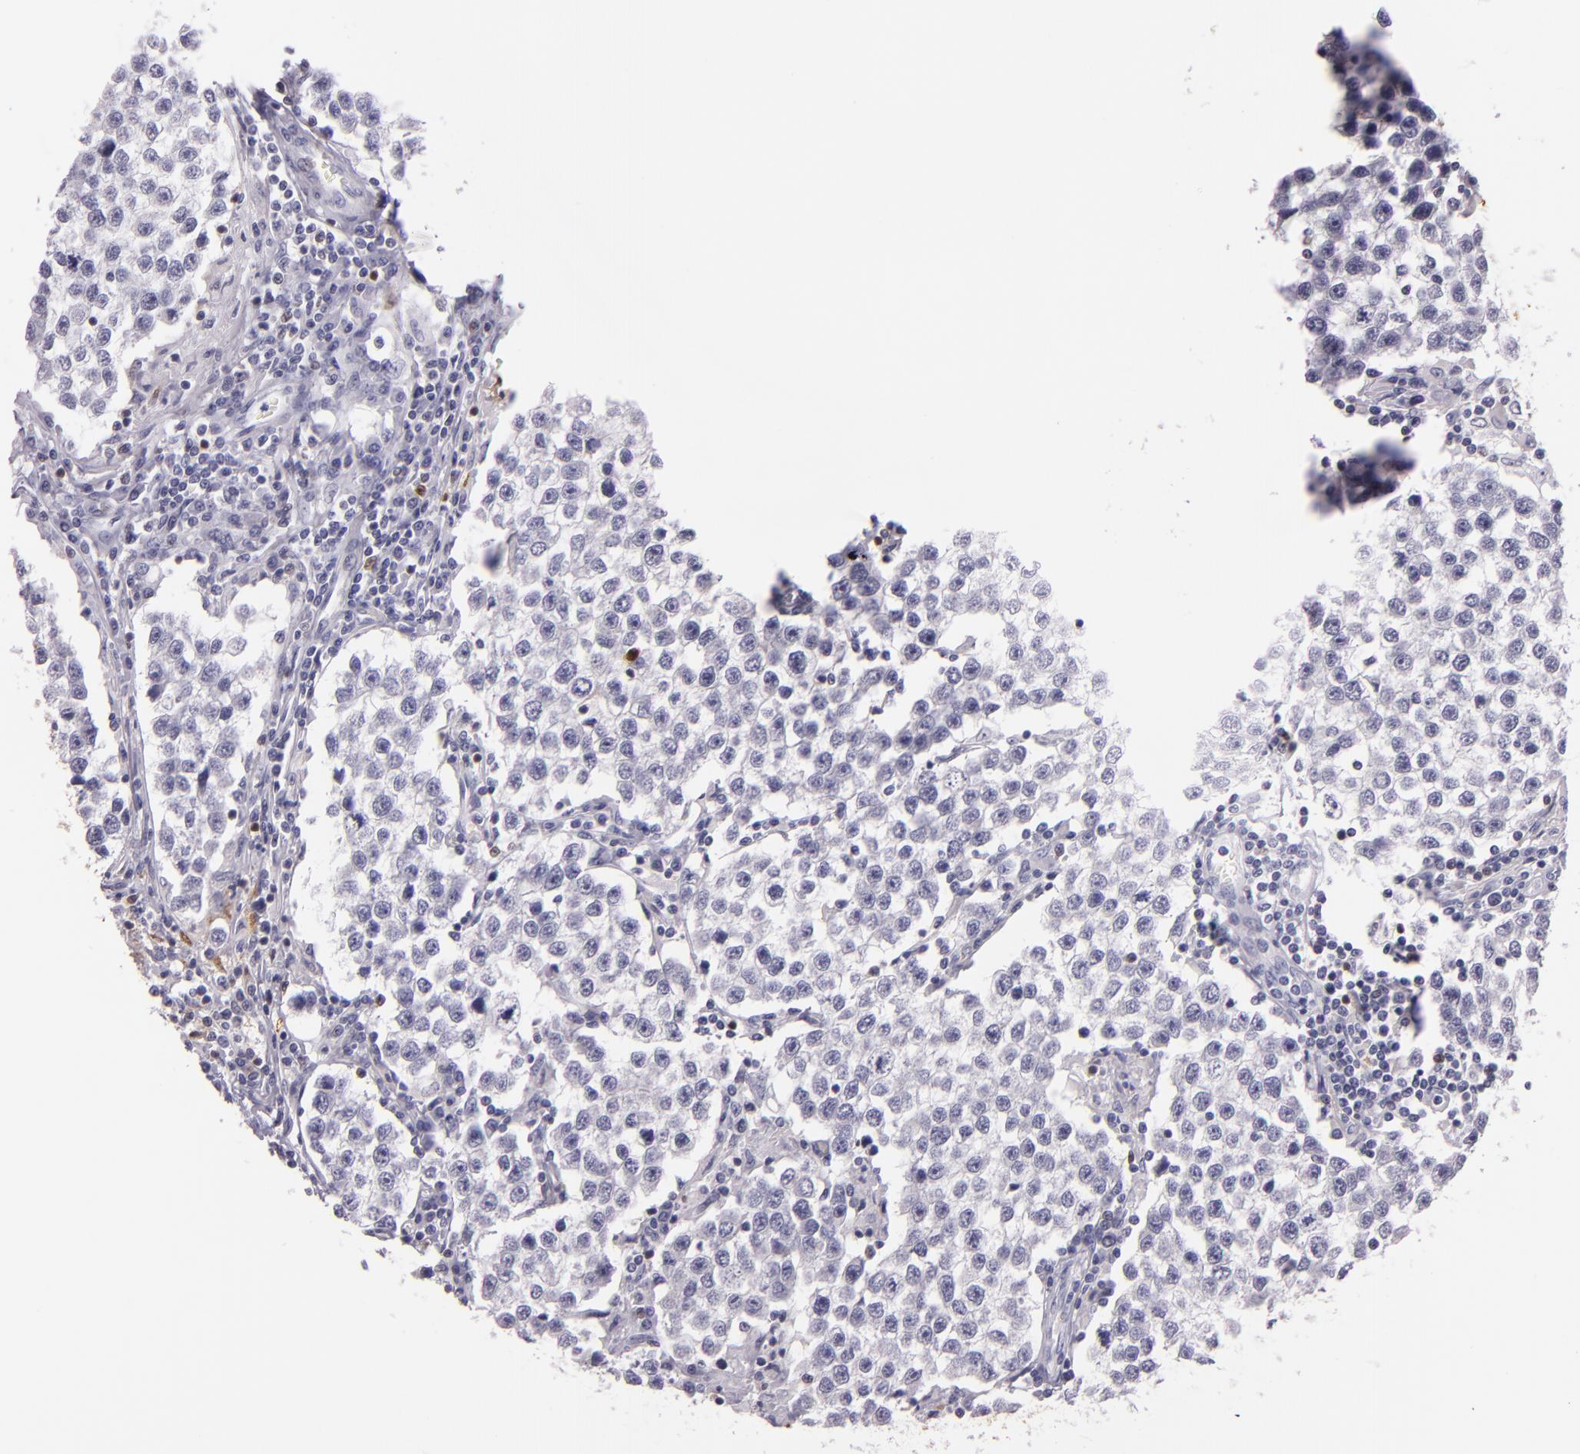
{"staining": {"intensity": "negative", "quantity": "none", "location": "none"}, "tissue": "testis cancer", "cell_type": "Tumor cells", "image_type": "cancer", "snomed": [{"axis": "morphology", "description": "Seminoma, NOS"}, {"axis": "topography", "description": "Testis"}], "caption": "Tumor cells show no significant staining in testis seminoma. Brightfield microscopy of IHC stained with DAB (brown) and hematoxylin (blue), captured at high magnification.", "gene": "MT1A", "patient": {"sex": "male", "age": 36}}